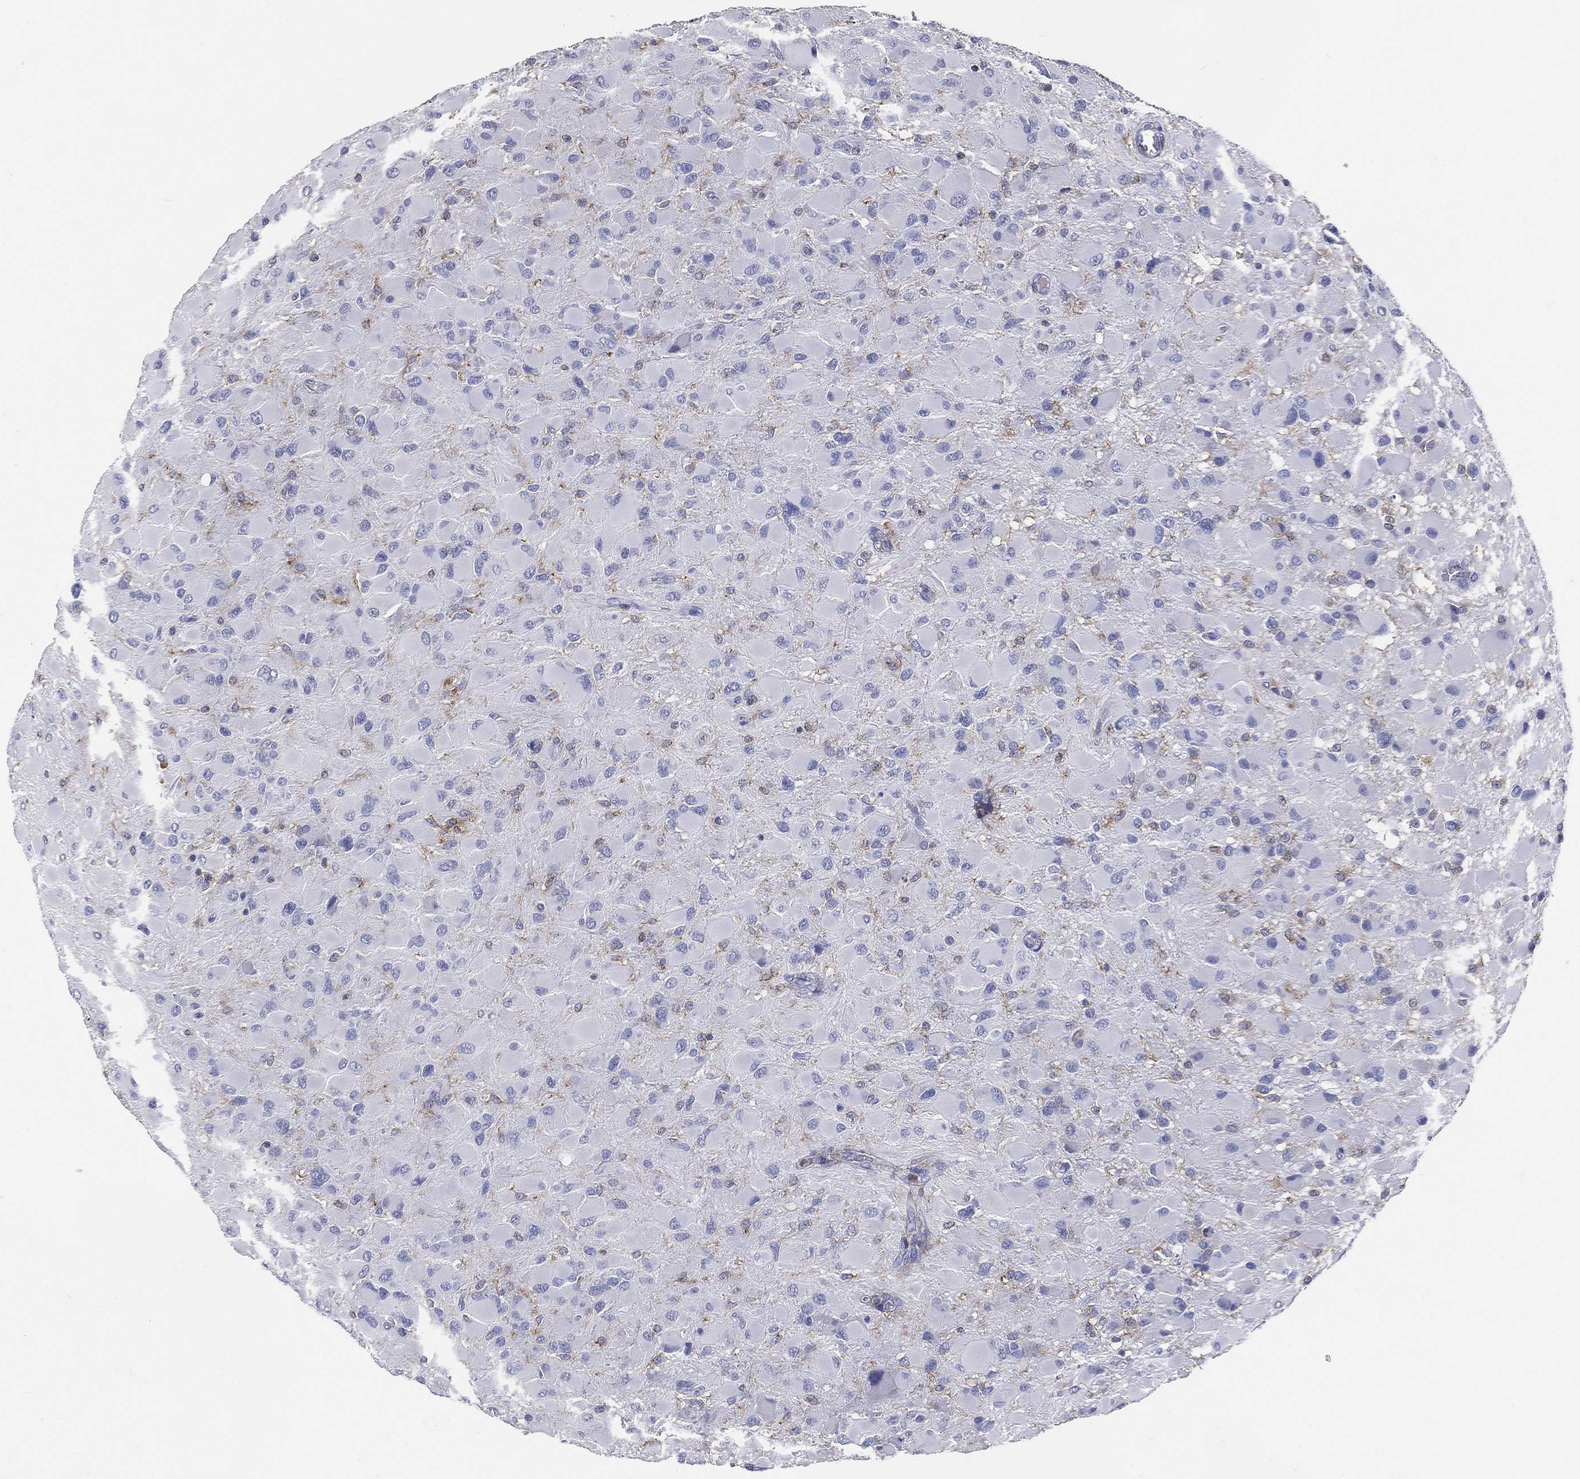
{"staining": {"intensity": "negative", "quantity": "none", "location": "none"}, "tissue": "glioma", "cell_type": "Tumor cells", "image_type": "cancer", "snomed": [{"axis": "morphology", "description": "Glioma, malignant, High grade"}, {"axis": "topography", "description": "Cerebral cortex"}], "caption": "Human glioma stained for a protein using IHC reveals no positivity in tumor cells.", "gene": "CD33", "patient": {"sex": "female", "age": 36}}